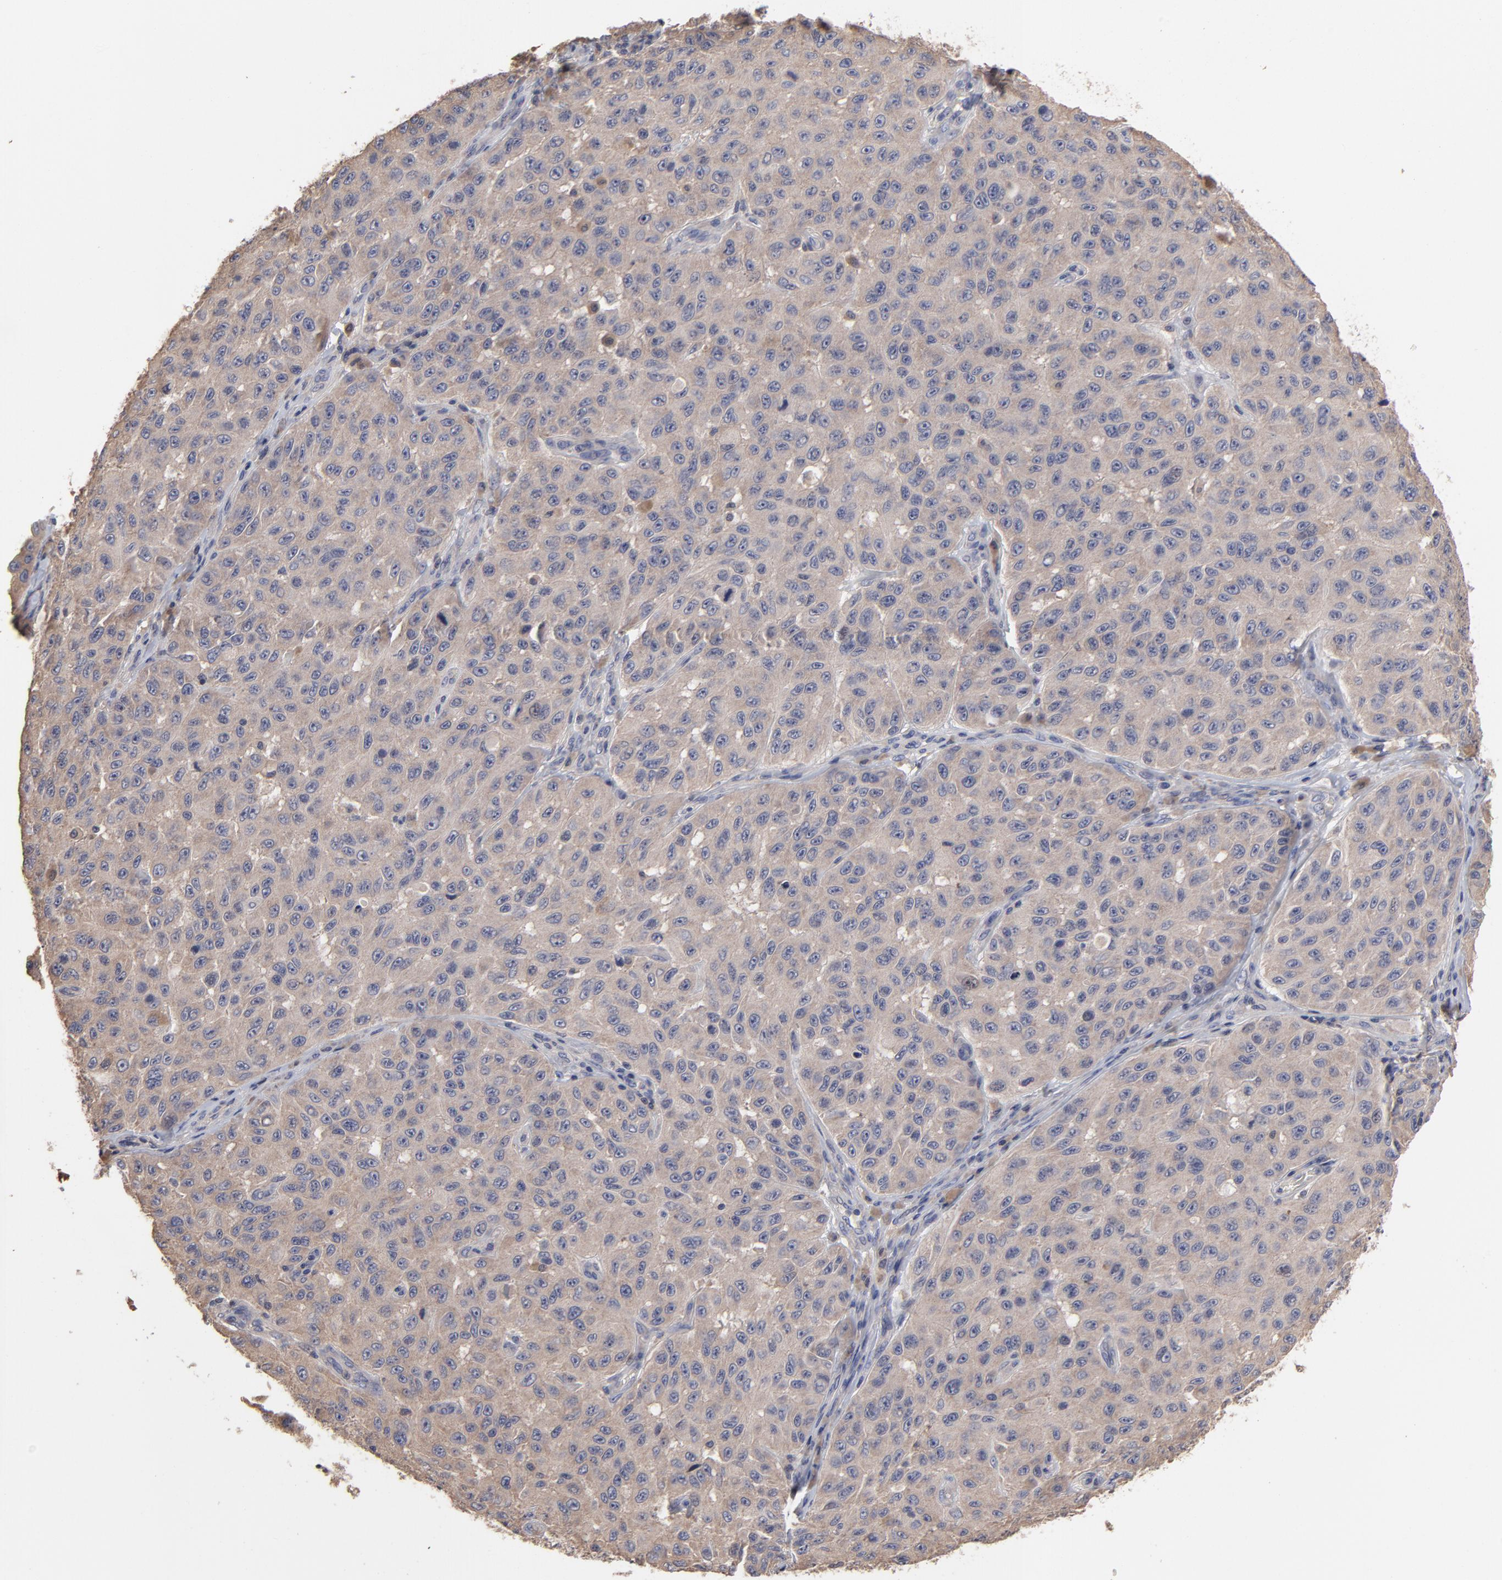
{"staining": {"intensity": "moderate", "quantity": ">75%", "location": "cytoplasmic/membranous"}, "tissue": "melanoma", "cell_type": "Tumor cells", "image_type": "cancer", "snomed": [{"axis": "morphology", "description": "Malignant melanoma, NOS"}, {"axis": "topography", "description": "Skin"}], "caption": "The image shows a brown stain indicating the presence of a protein in the cytoplasmic/membranous of tumor cells in melanoma. The staining was performed using DAB to visualize the protein expression in brown, while the nuclei were stained in blue with hematoxylin (Magnification: 20x).", "gene": "TANGO2", "patient": {"sex": "male", "age": 30}}